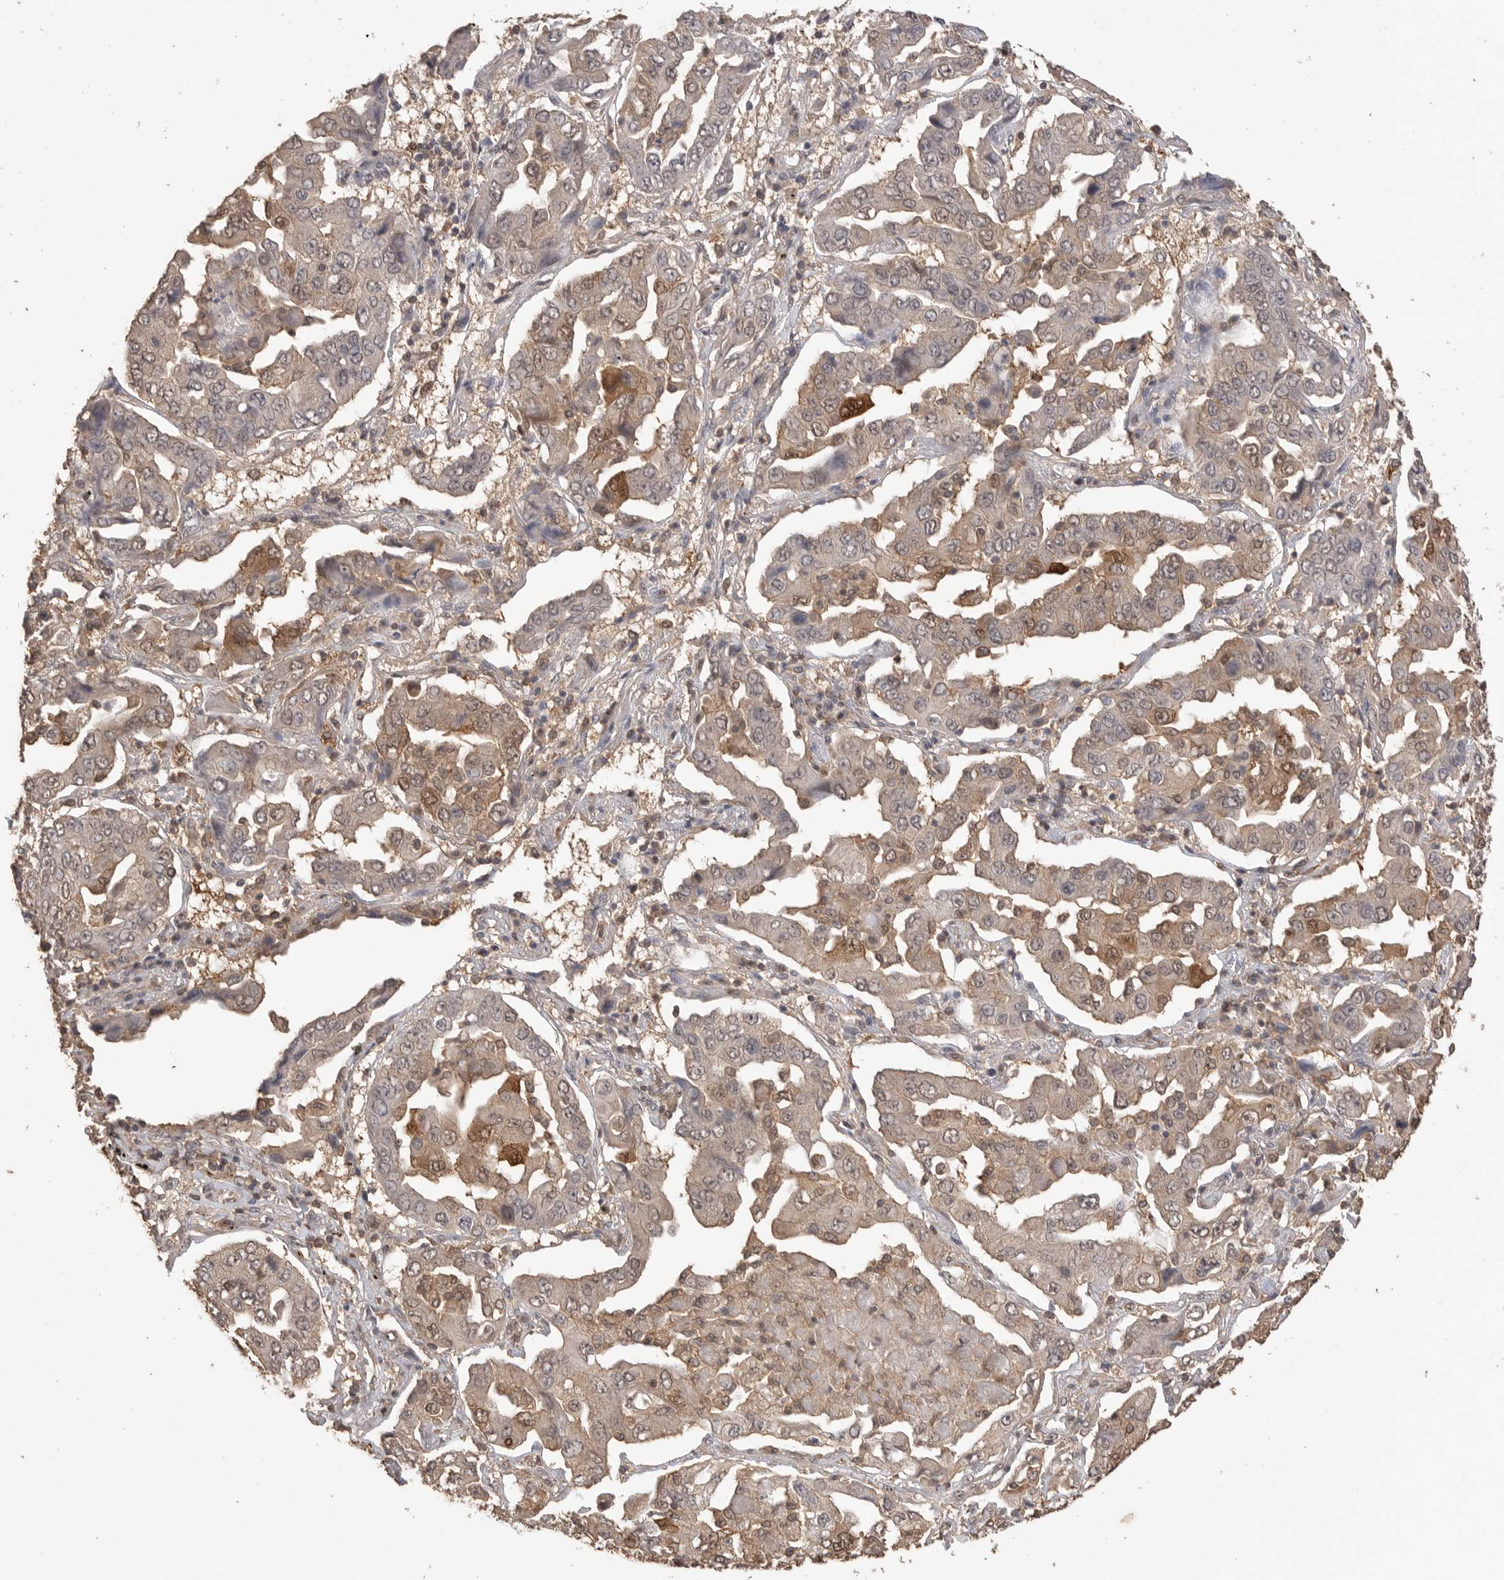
{"staining": {"intensity": "weak", "quantity": "<25%", "location": "nuclear"}, "tissue": "lung cancer", "cell_type": "Tumor cells", "image_type": "cancer", "snomed": [{"axis": "morphology", "description": "Adenocarcinoma, NOS"}, {"axis": "topography", "description": "Lung"}], "caption": "This is a micrograph of IHC staining of lung cancer, which shows no expression in tumor cells.", "gene": "MAP2K1", "patient": {"sex": "female", "age": 65}}